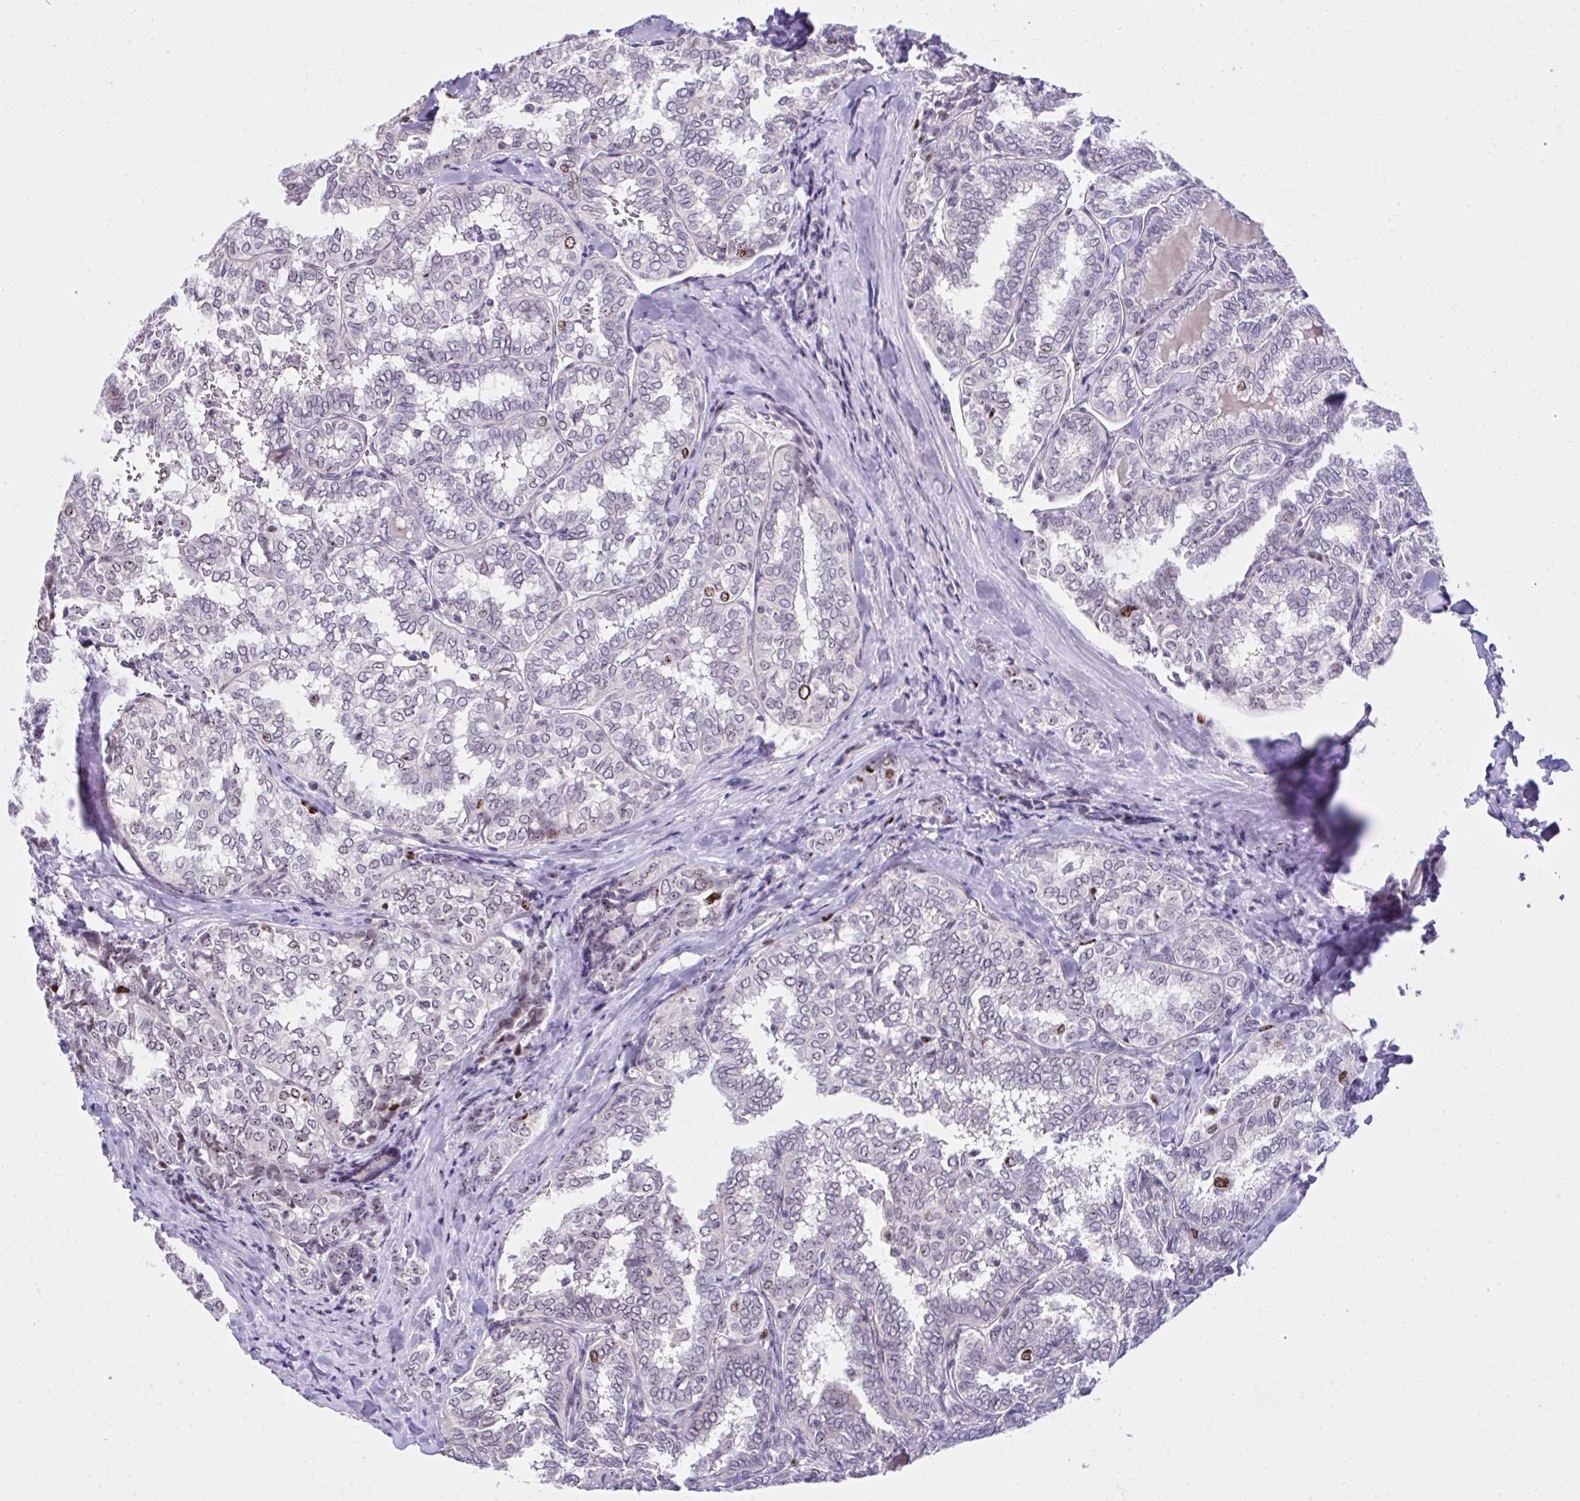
{"staining": {"intensity": "moderate", "quantity": "<25%", "location": "nuclear"}, "tissue": "thyroid cancer", "cell_type": "Tumor cells", "image_type": "cancer", "snomed": [{"axis": "morphology", "description": "Papillary adenocarcinoma, NOS"}, {"axis": "topography", "description": "Thyroid gland"}], "caption": "High-magnification brightfield microscopy of thyroid cancer stained with DAB (brown) and counterstained with hematoxylin (blue). tumor cells exhibit moderate nuclear staining is present in about<25% of cells. (DAB IHC with brightfield microscopy, high magnification).", "gene": "CEP72", "patient": {"sex": "female", "age": 30}}